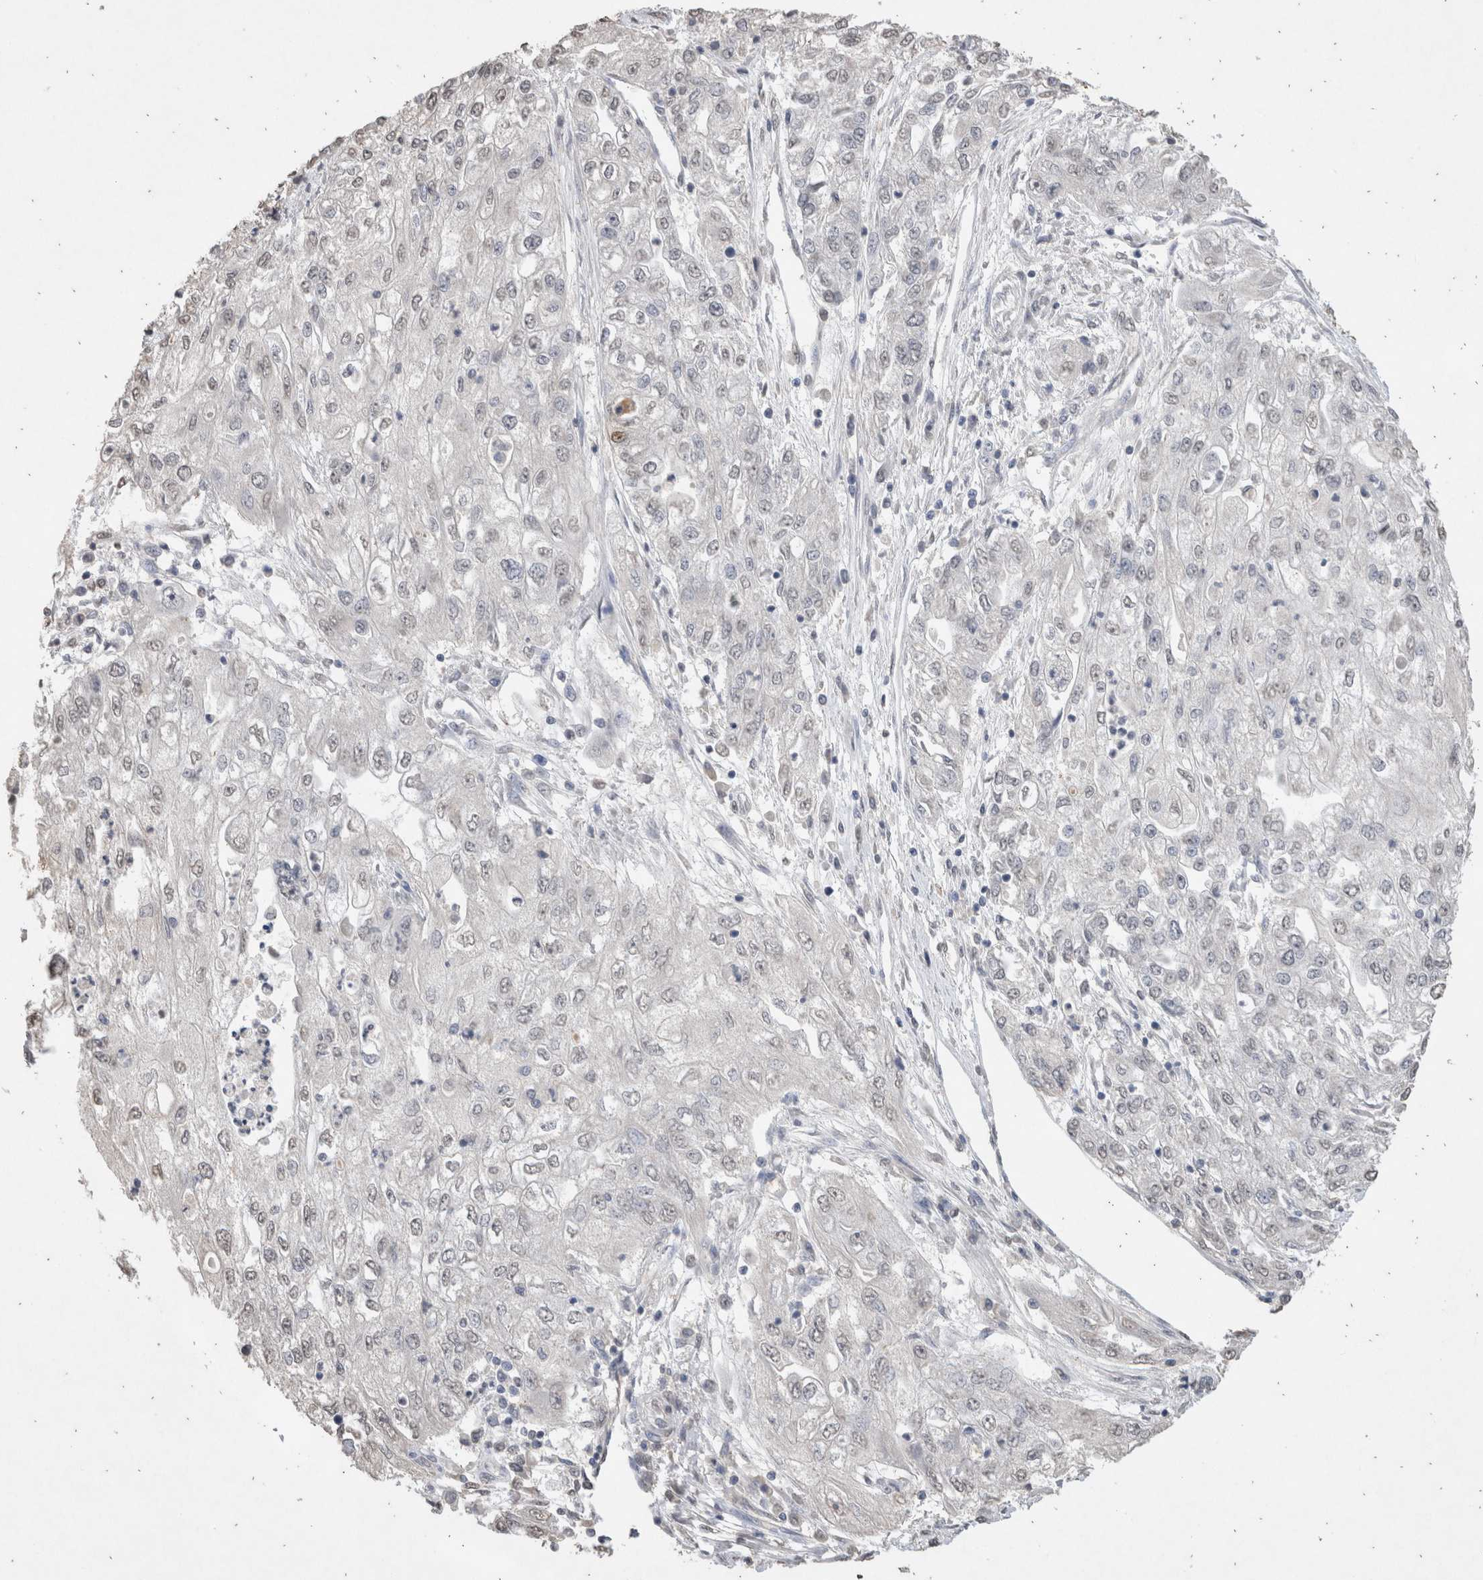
{"staining": {"intensity": "weak", "quantity": "<25%", "location": "nuclear"}, "tissue": "endometrial cancer", "cell_type": "Tumor cells", "image_type": "cancer", "snomed": [{"axis": "morphology", "description": "Adenocarcinoma, NOS"}, {"axis": "topography", "description": "Endometrium"}], "caption": "Photomicrograph shows no significant protein positivity in tumor cells of endometrial cancer.", "gene": "LGALS2", "patient": {"sex": "female", "age": 49}}